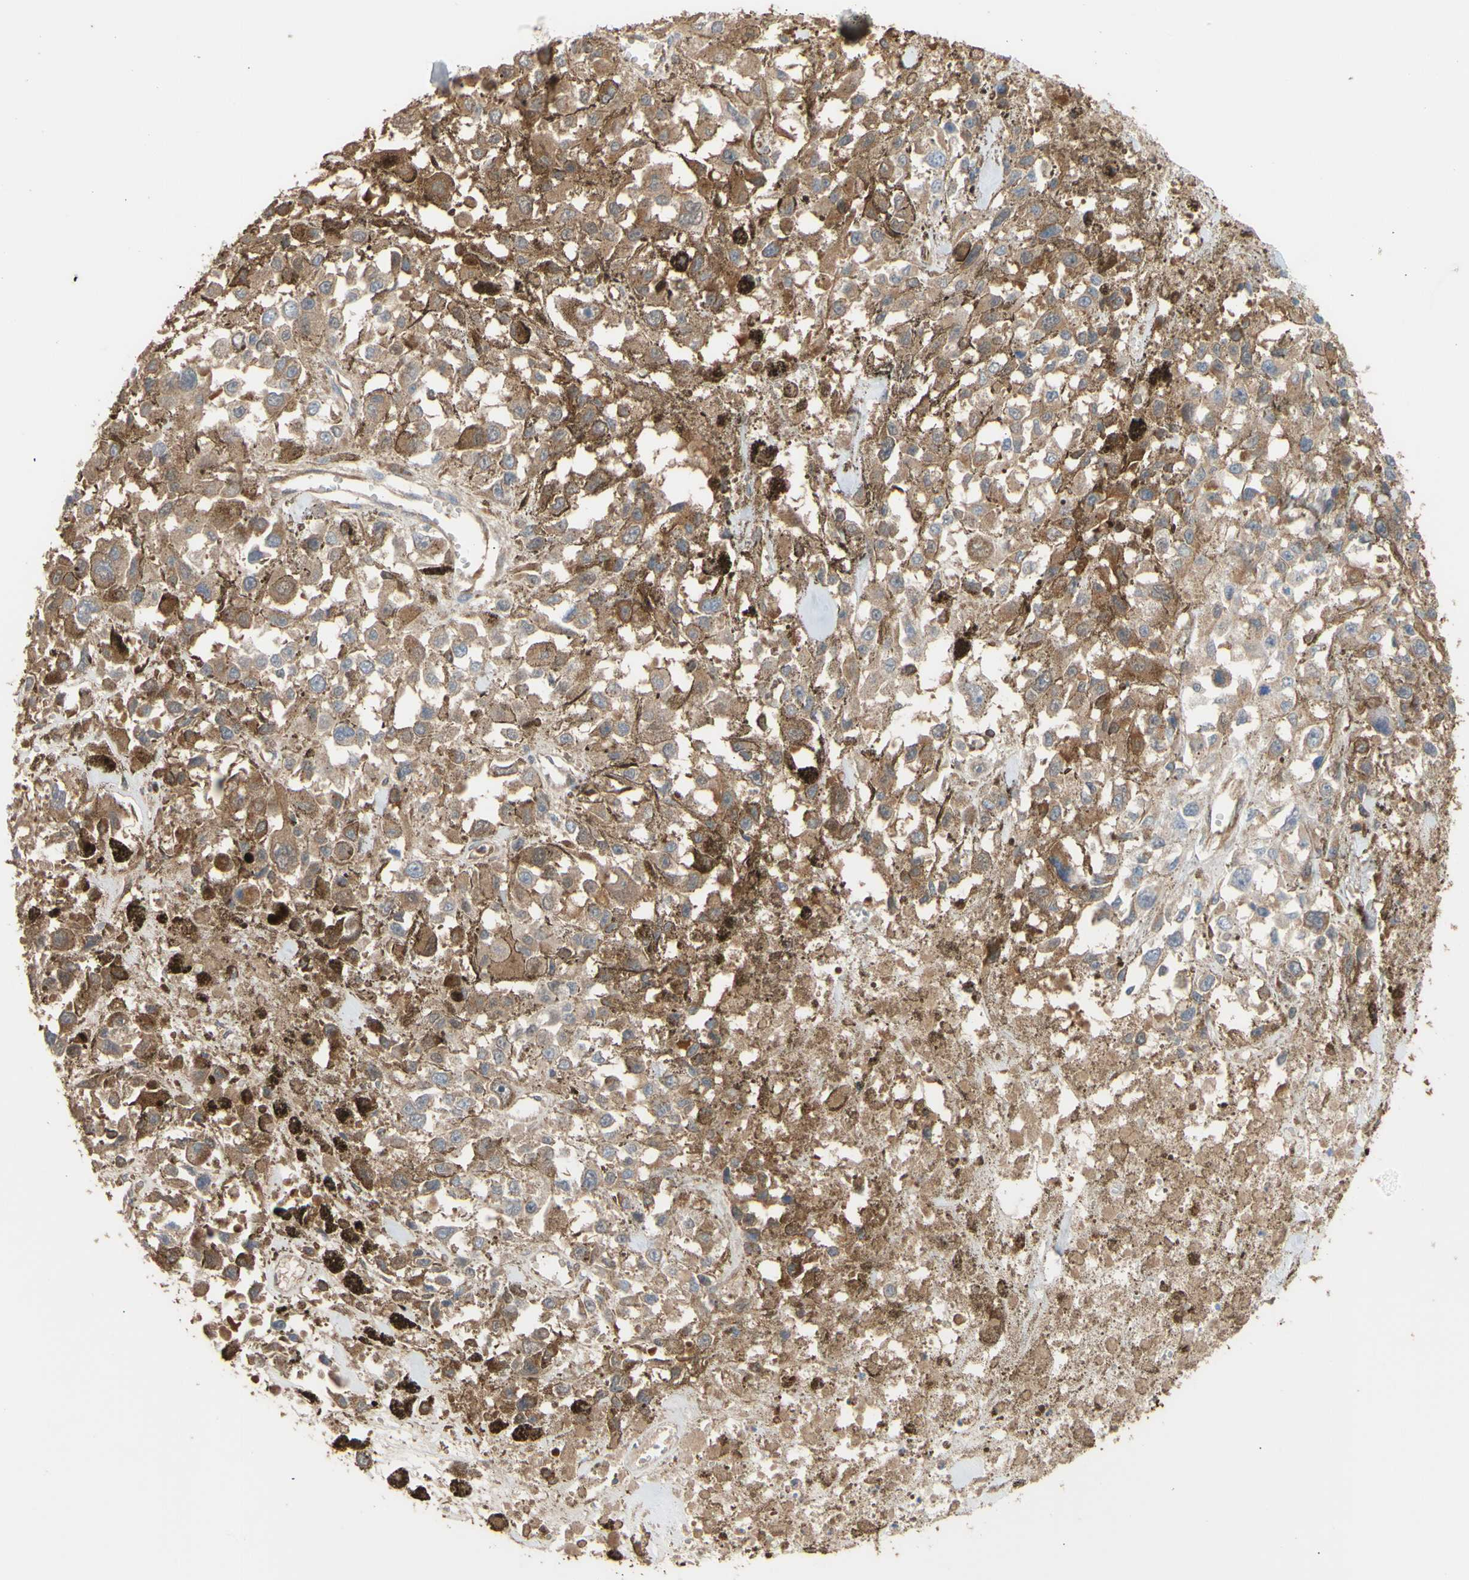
{"staining": {"intensity": "moderate", "quantity": ">75%", "location": "cytoplasmic/membranous"}, "tissue": "melanoma", "cell_type": "Tumor cells", "image_type": "cancer", "snomed": [{"axis": "morphology", "description": "Malignant melanoma, Metastatic site"}, {"axis": "topography", "description": "Lymph node"}], "caption": "Tumor cells display medium levels of moderate cytoplasmic/membranous positivity in approximately >75% of cells in human malignant melanoma (metastatic site). Ihc stains the protein in brown and the nuclei are stained blue.", "gene": "ALDH9A1", "patient": {"sex": "male", "age": 59}}